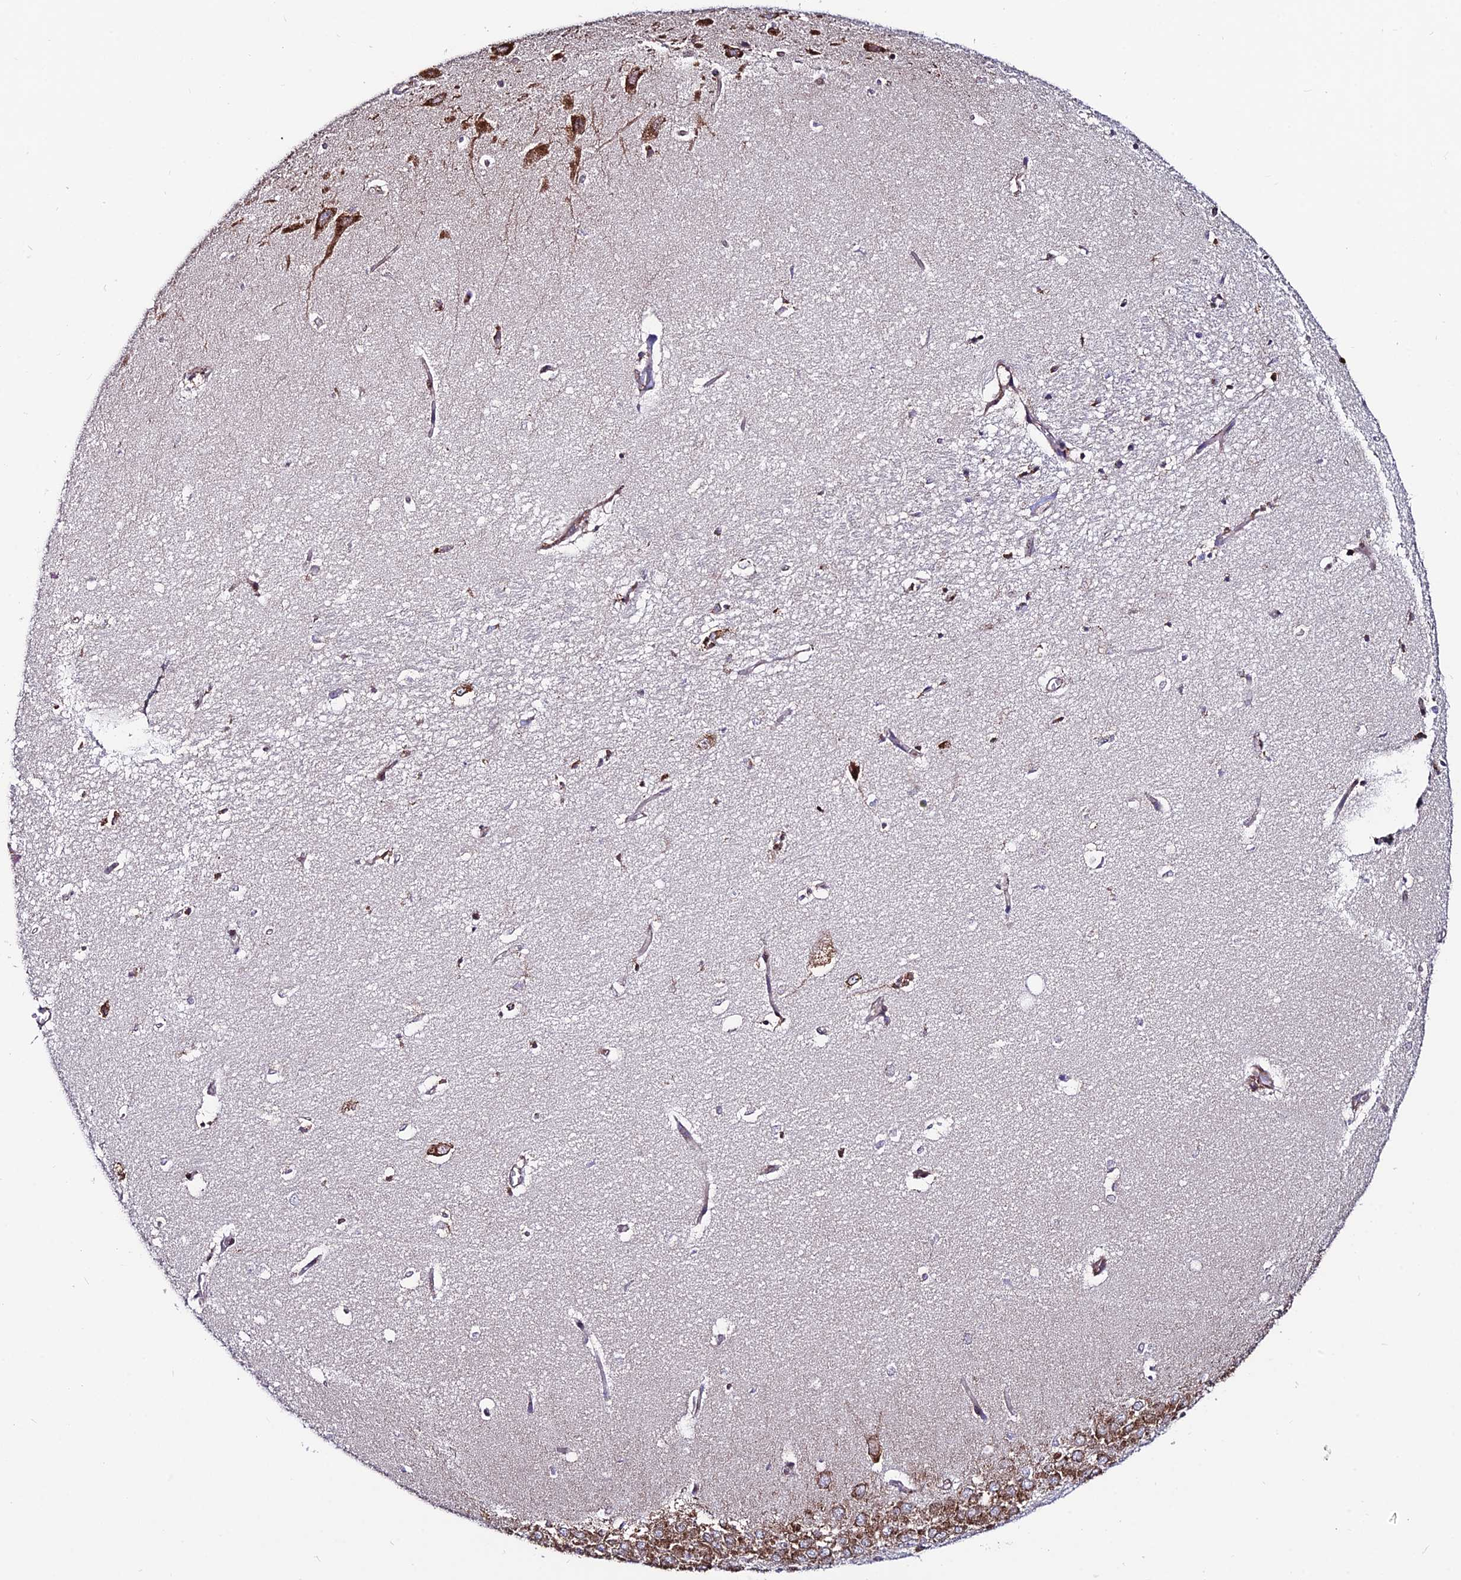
{"staining": {"intensity": "moderate", "quantity": "<25%", "location": "cytoplasmic/membranous"}, "tissue": "hippocampus", "cell_type": "Glial cells", "image_type": "normal", "snomed": [{"axis": "morphology", "description": "Normal tissue, NOS"}, {"axis": "topography", "description": "Hippocampus"}], "caption": "Human hippocampus stained with a brown dye shows moderate cytoplasmic/membranous positive positivity in approximately <25% of glial cells.", "gene": "EIF3K", "patient": {"sex": "female", "age": 64}}